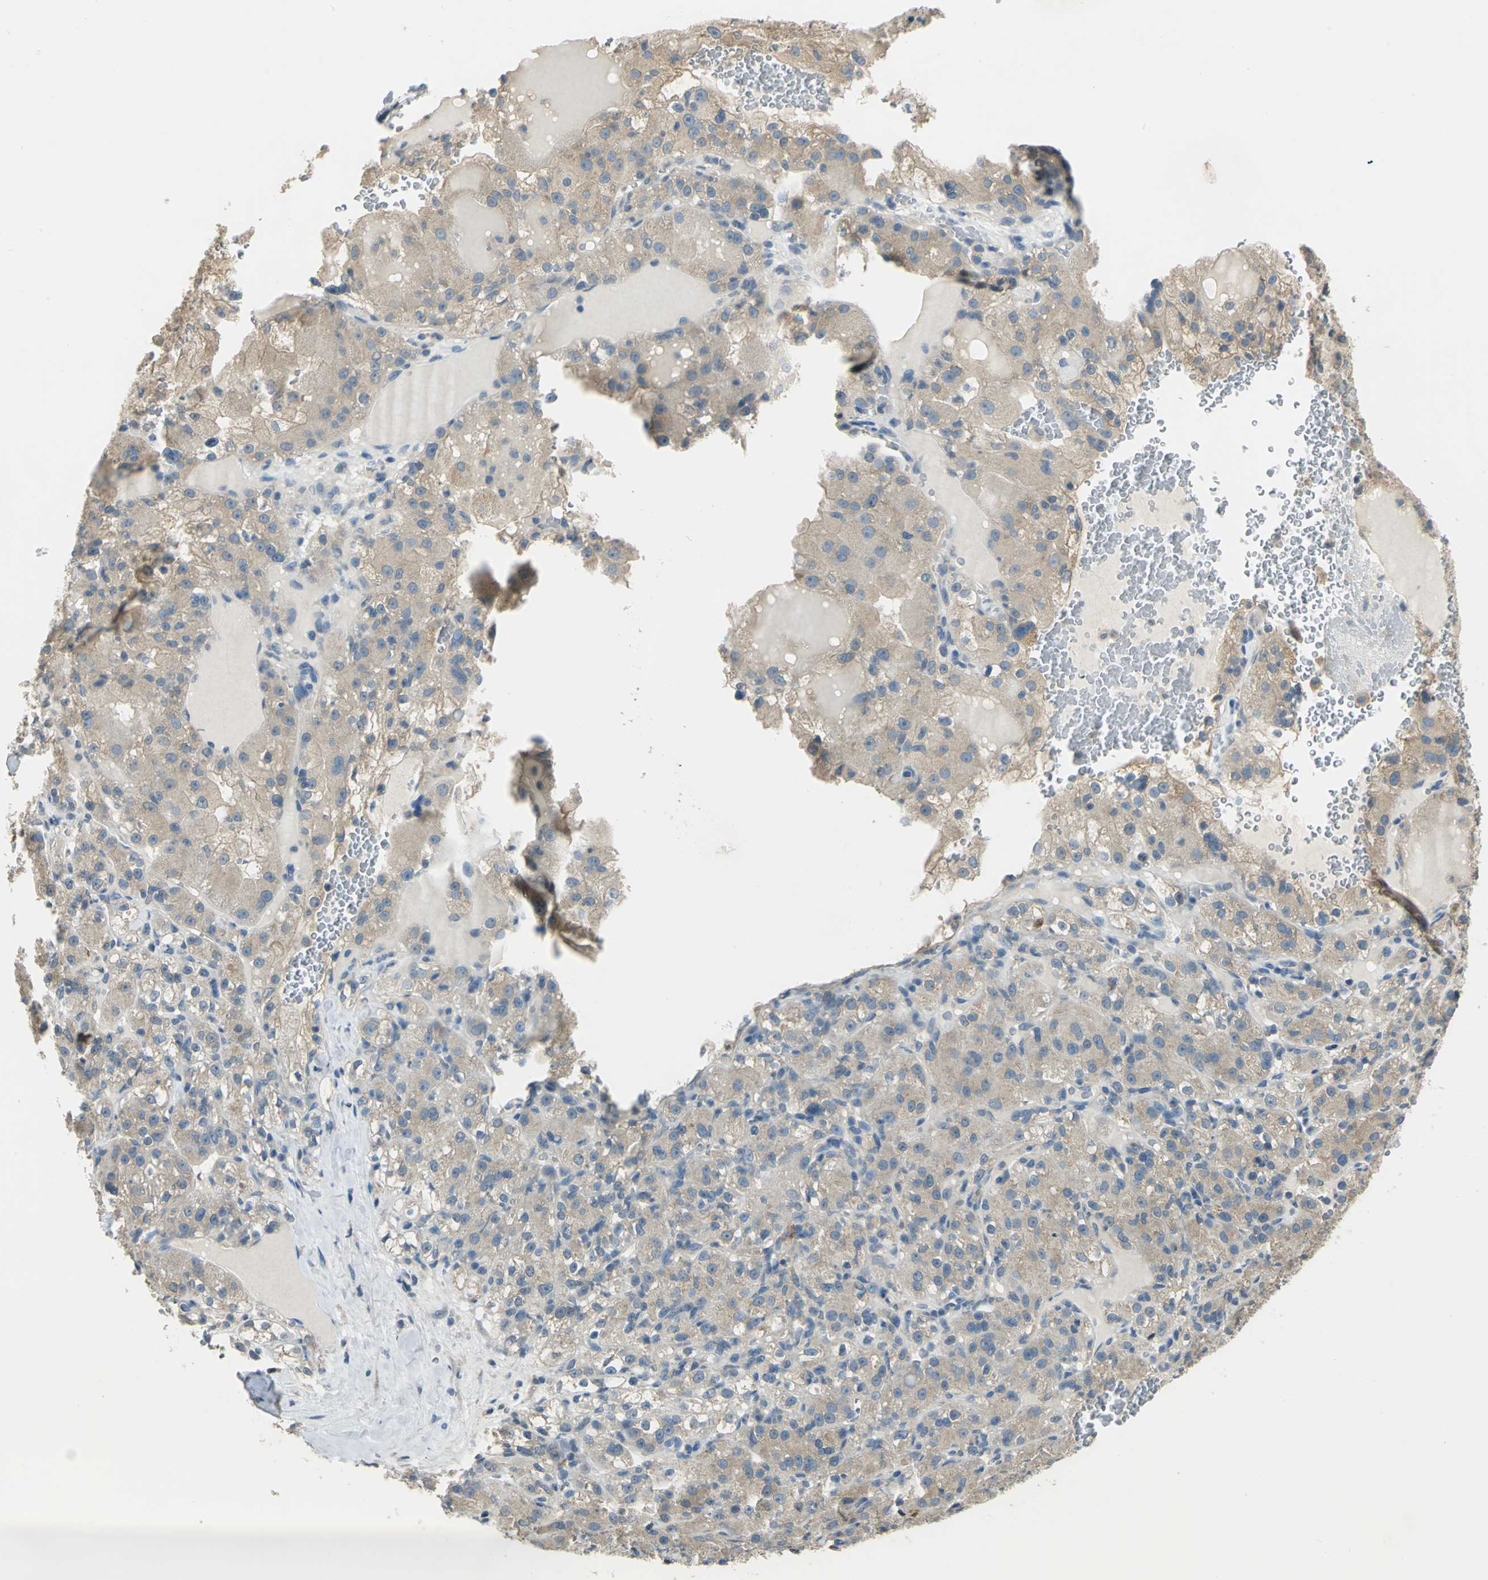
{"staining": {"intensity": "moderate", "quantity": ">75%", "location": "cytoplasmic/membranous"}, "tissue": "renal cancer", "cell_type": "Tumor cells", "image_type": "cancer", "snomed": [{"axis": "morphology", "description": "Normal tissue, NOS"}, {"axis": "morphology", "description": "Adenocarcinoma, NOS"}, {"axis": "topography", "description": "Kidney"}], "caption": "Renal cancer (adenocarcinoma) stained with a protein marker reveals moderate staining in tumor cells.", "gene": "SHC2", "patient": {"sex": "male", "age": 61}}